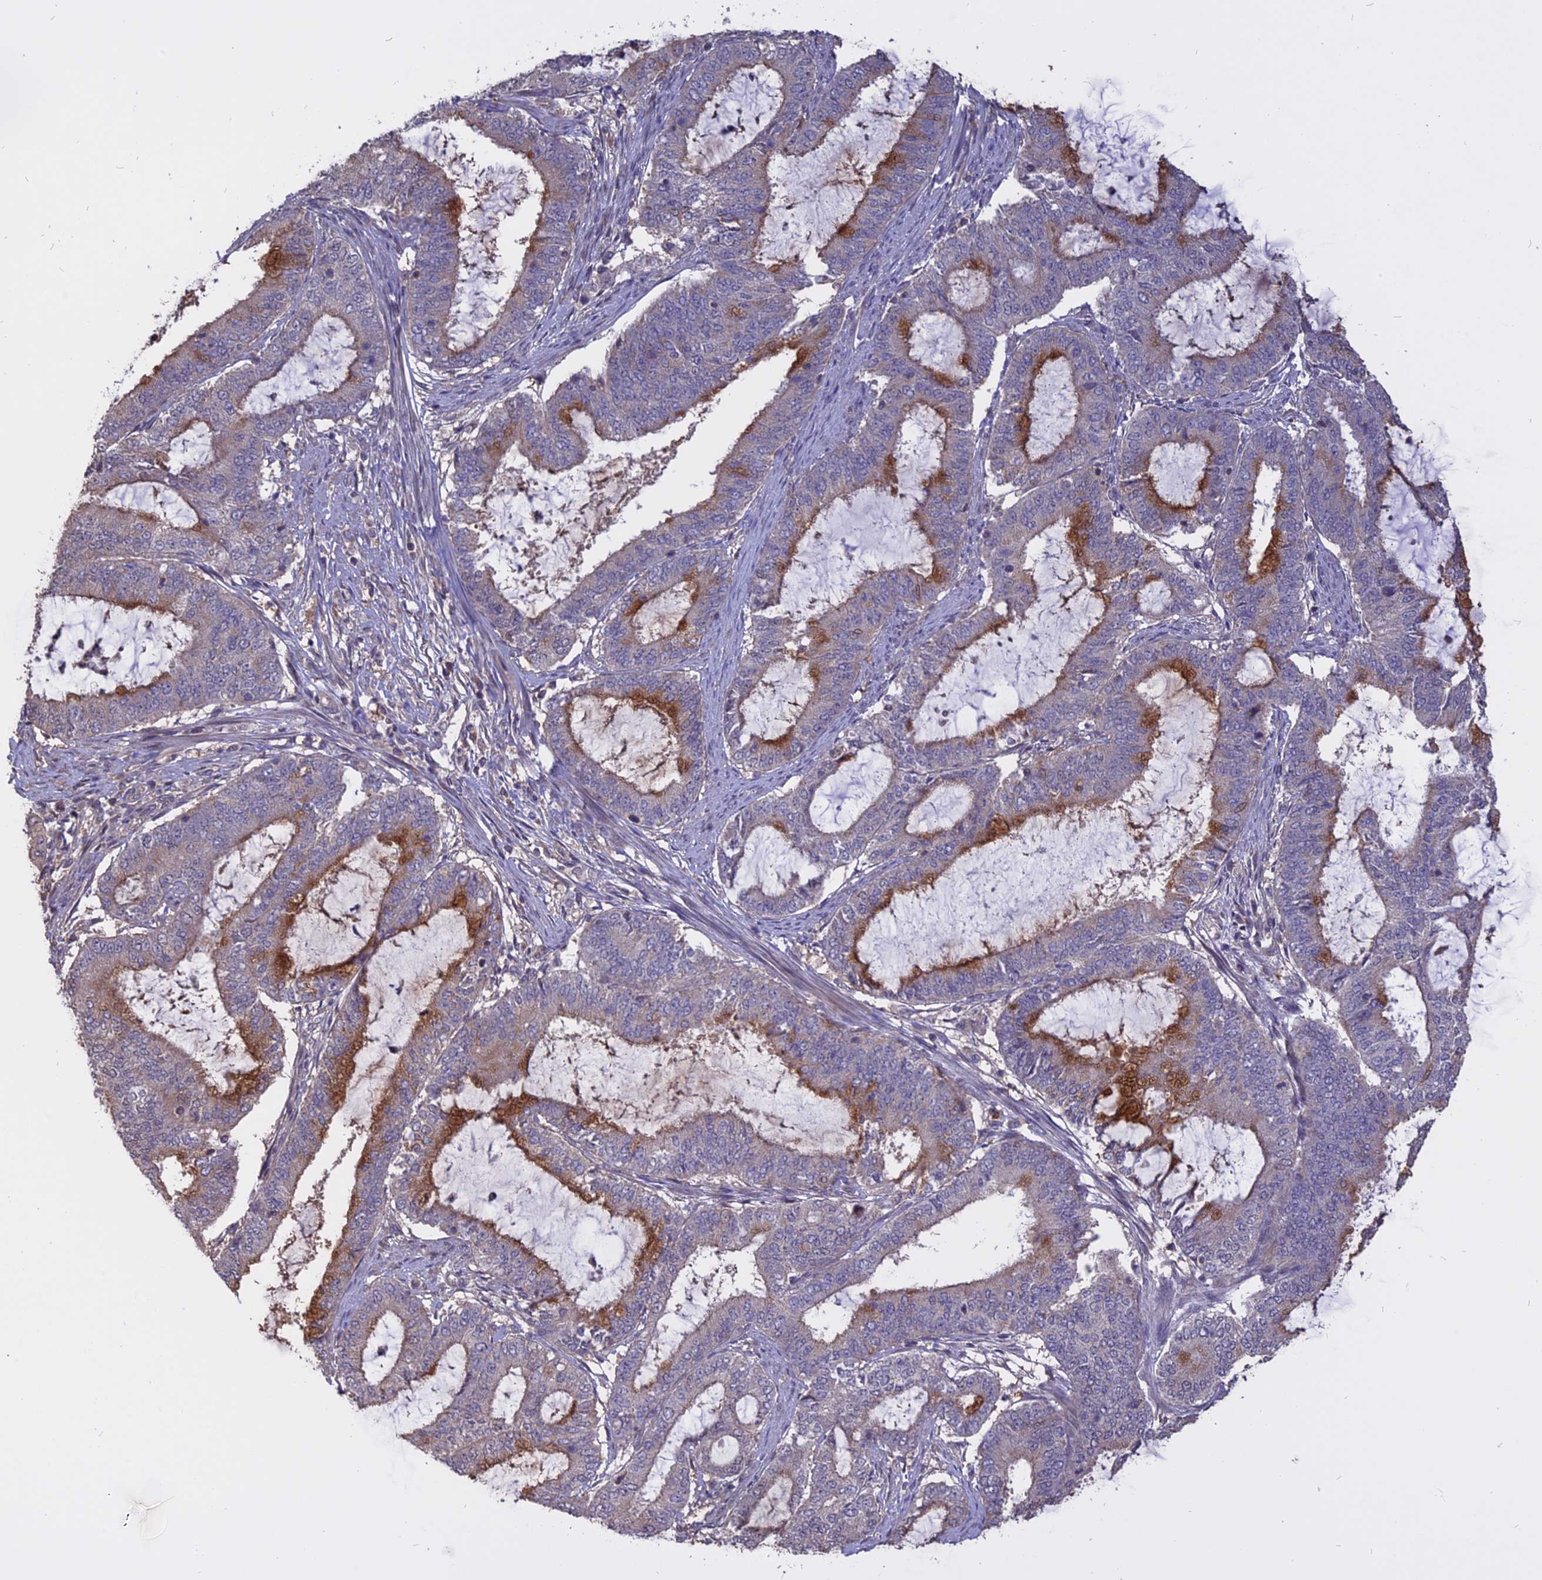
{"staining": {"intensity": "strong", "quantity": "<25%", "location": "cytoplasmic/membranous"}, "tissue": "endometrial cancer", "cell_type": "Tumor cells", "image_type": "cancer", "snomed": [{"axis": "morphology", "description": "Adenocarcinoma, NOS"}, {"axis": "topography", "description": "Endometrium"}], "caption": "Endometrial cancer stained with a brown dye demonstrates strong cytoplasmic/membranous positive positivity in about <25% of tumor cells.", "gene": "CARMIL2", "patient": {"sex": "female", "age": 51}}